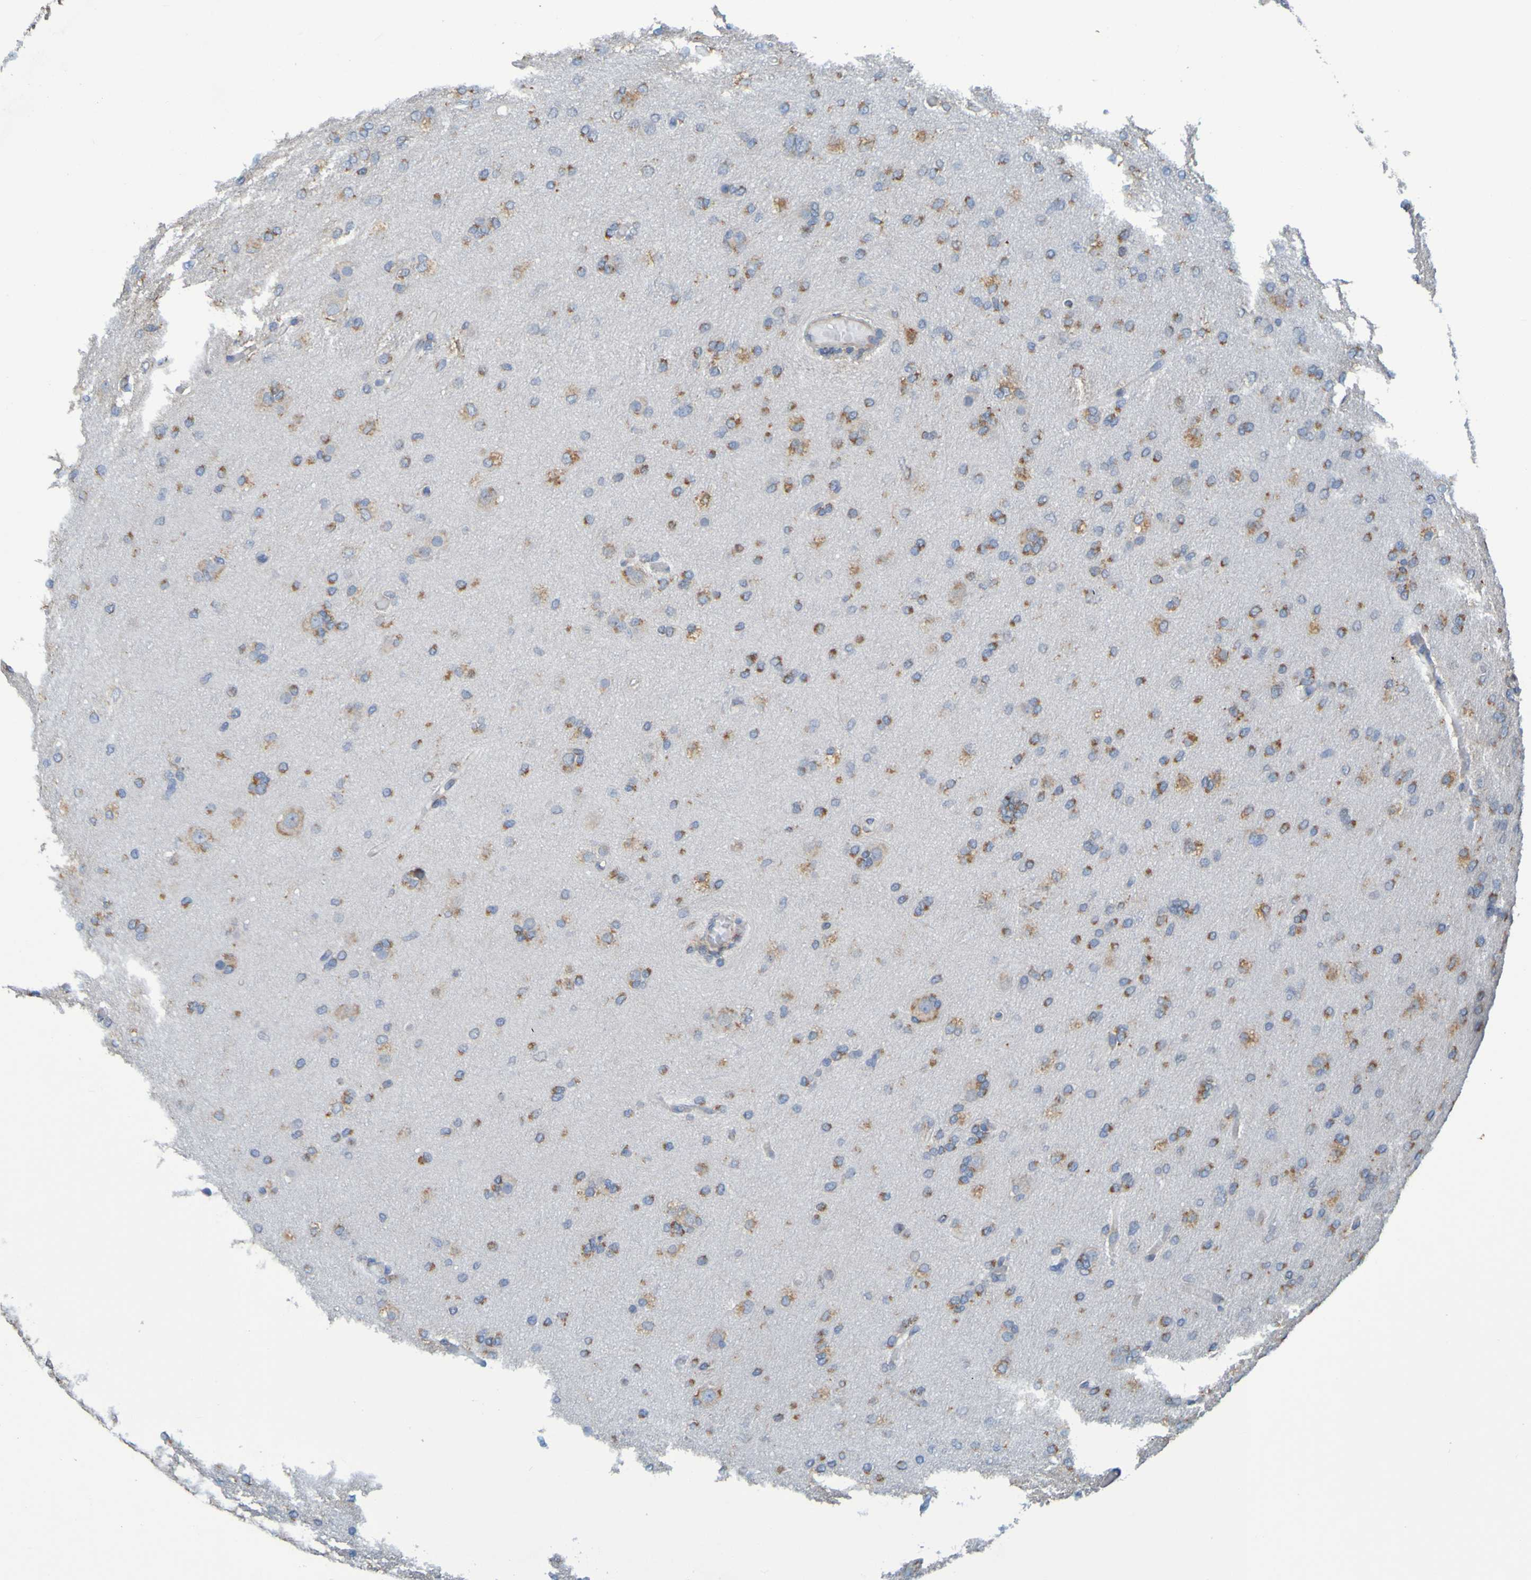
{"staining": {"intensity": "negative", "quantity": "none", "location": "none"}, "tissue": "glioma", "cell_type": "Tumor cells", "image_type": "cancer", "snomed": [{"axis": "morphology", "description": "Glioma, malignant, High grade"}, {"axis": "topography", "description": "Cerebral cortex"}], "caption": "High magnification brightfield microscopy of glioma stained with DAB (brown) and counterstained with hematoxylin (blue): tumor cells show no significant expression.", "gene": "SSR1", "patient": {"sex": "female", "age": 36}}